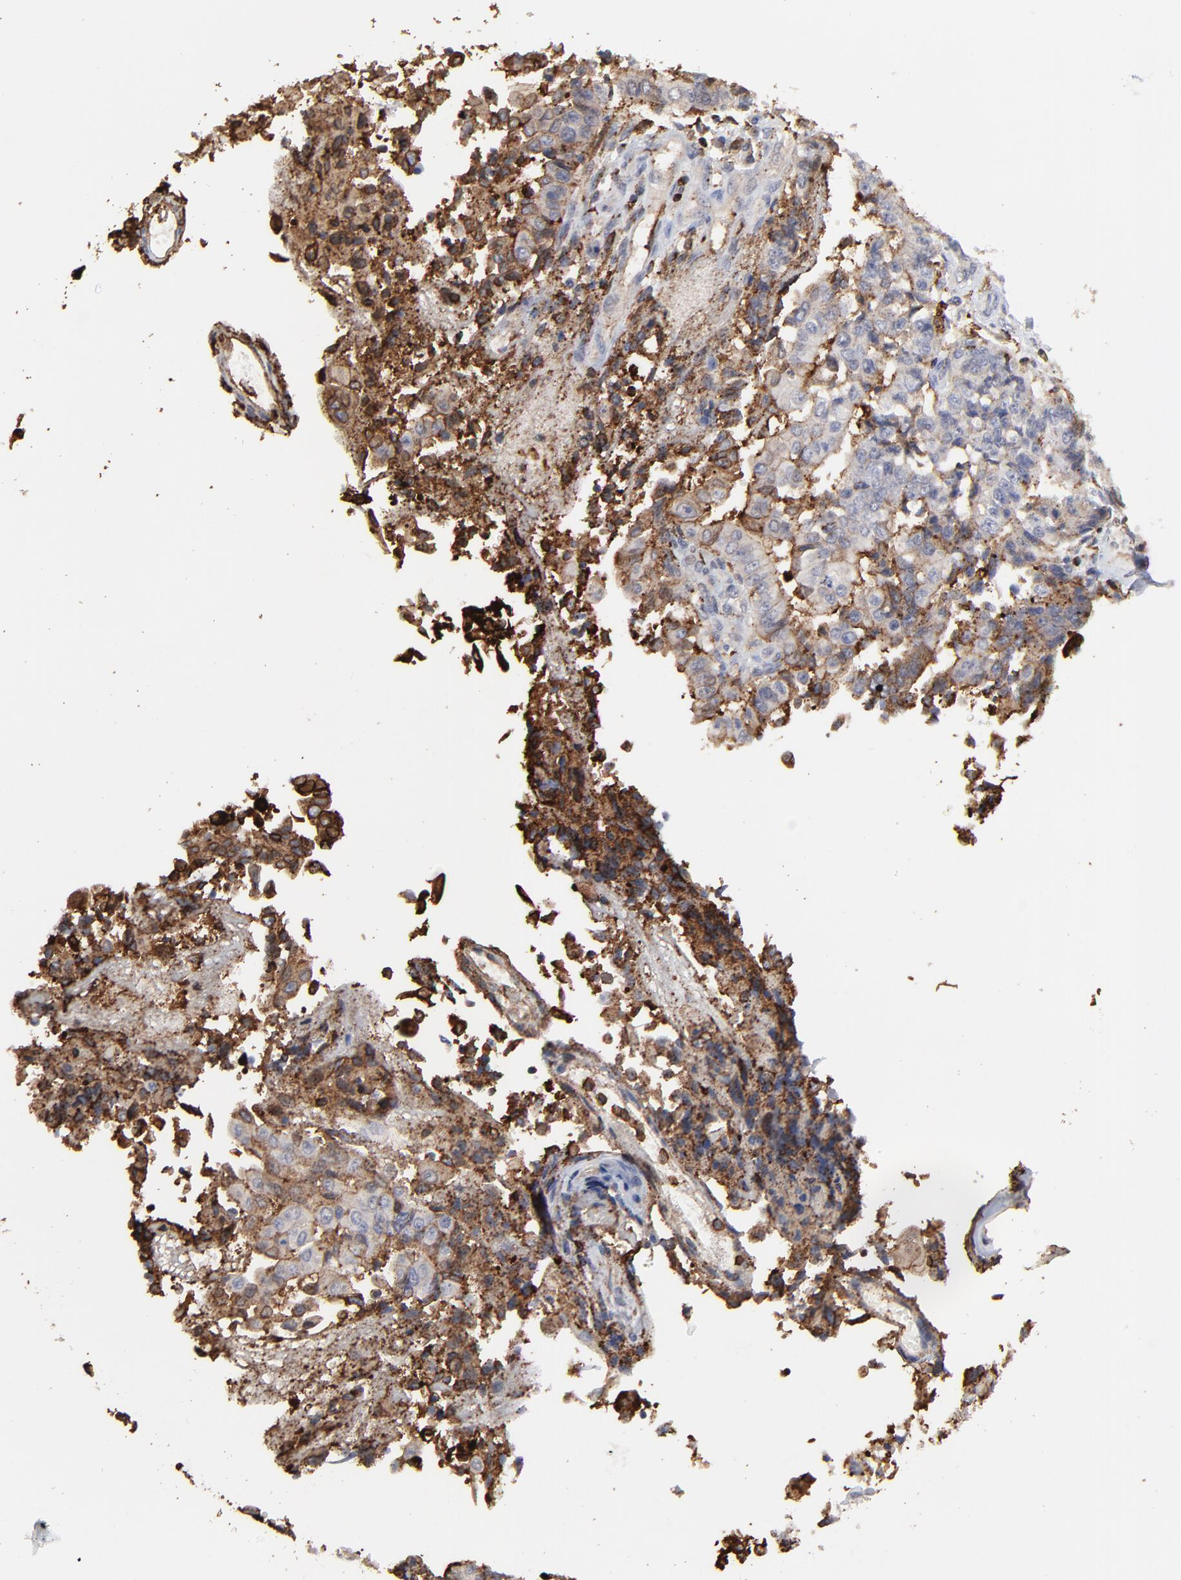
{"staining": {"intensity": "moderate", "quantity": "<25%", "location": "cytoplasmic/membranous"}, "tissue": "endometrial cancer", "cell_type": "Tumor cells", "image_type": "cancer", "snomed": [{"axis": "morphology", "description": "Adenocarcinoma, NOS"}, {"axis": "topography", "description": "Endometrium"}], "caption": "Human adenocarcinoma (endometrial) stained with a protein marker displays moderate staining in tumor cells.", "gene": "SLC6A14", "patient": {"sex": "female", "age": 75}}